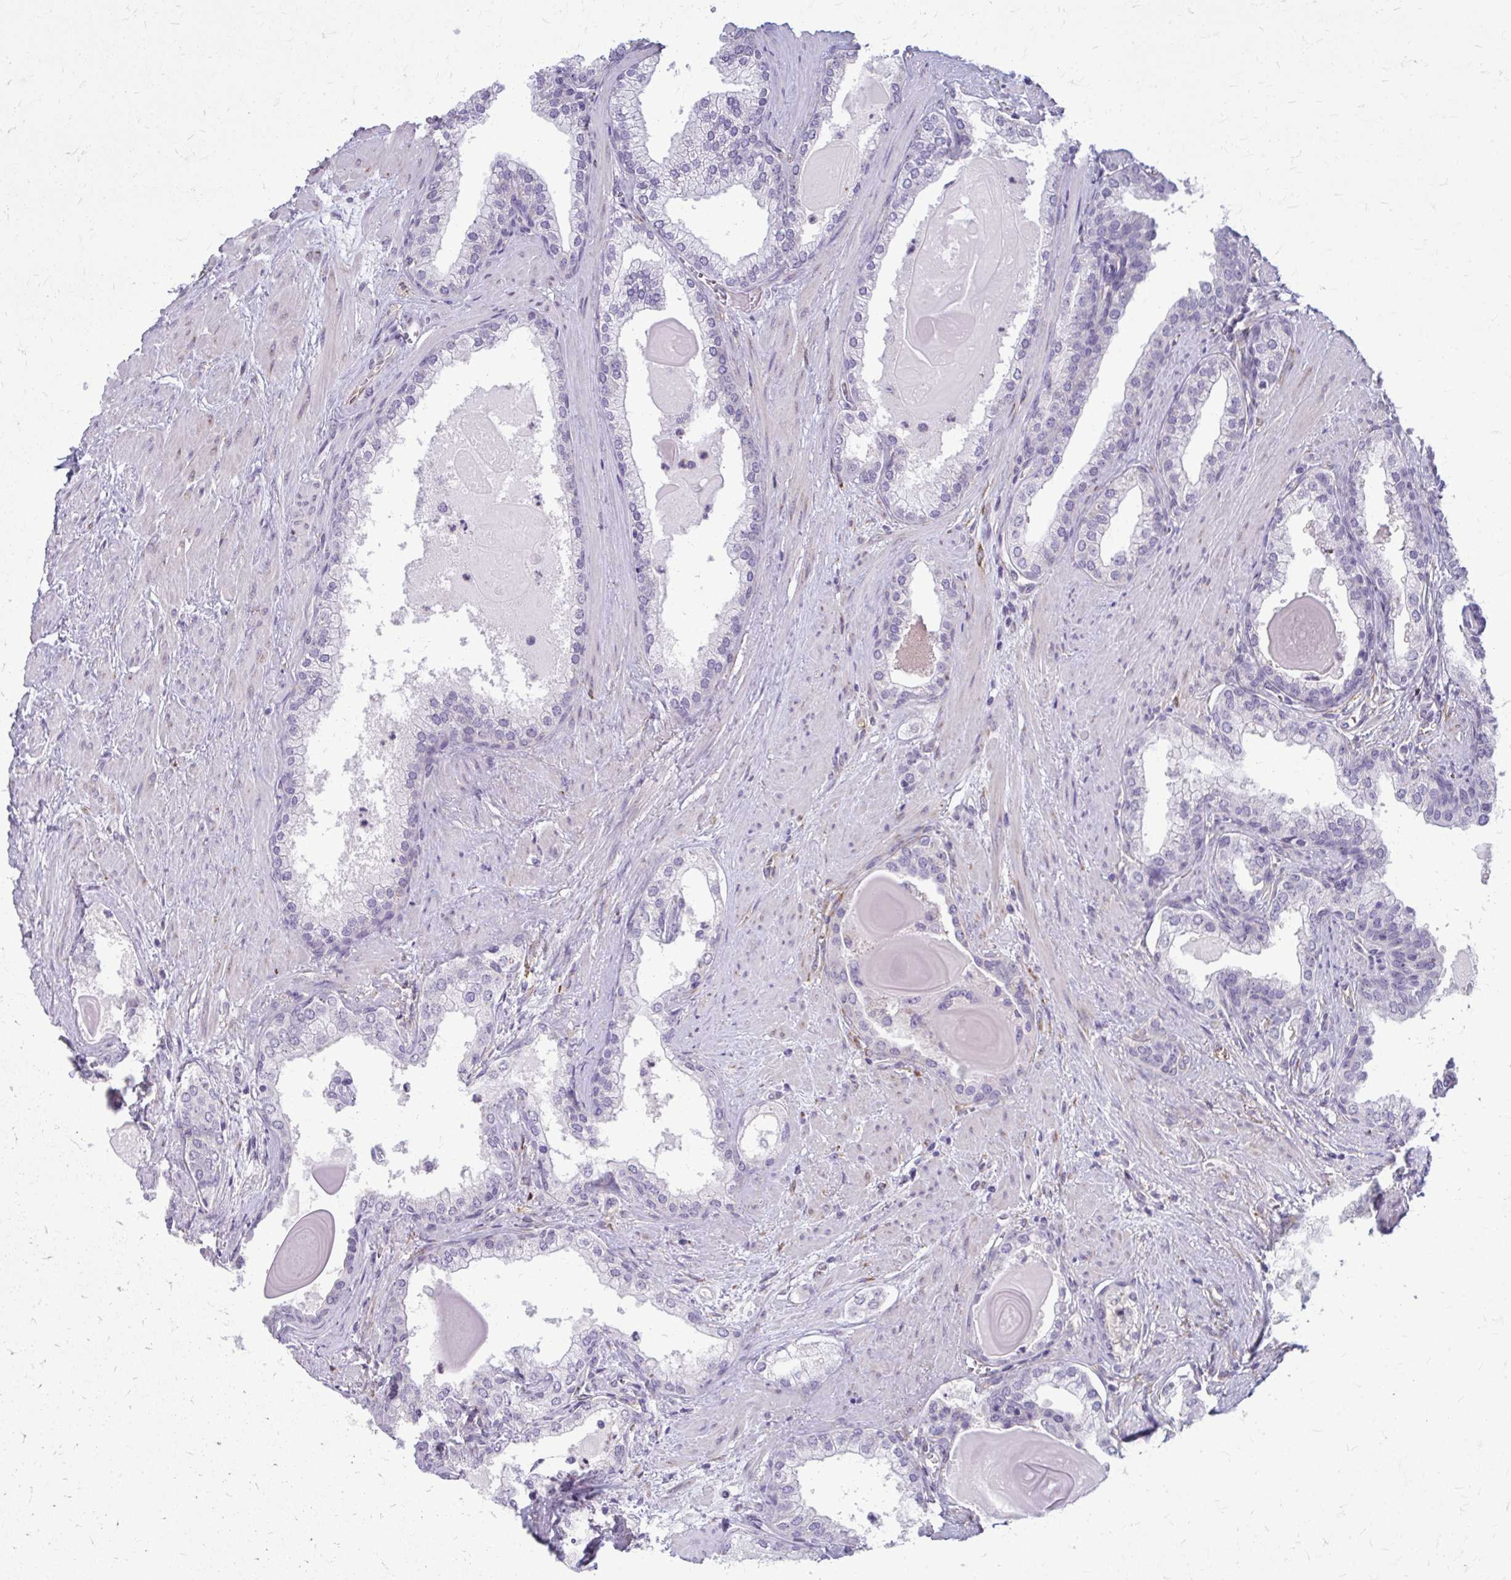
{"staining": {"intensity": "negative", "quantity": "none", "location": "none"}, "tissue": "prostate cancer", "cell_type": "Tumor cells", "image_type": "cancer", "snomed": [{"axis": "morphology", "description": "Adenocarcinoma, Low grade"}, {"axis": "topography", "description": "Prostate"}], "caption": "A high-resolution photomicrograph shows IHC staining of prostate adenocarcinoma (low-grade), which exhibits no significant staining in tumor cells.", "gene": "DEPP1", "patient": {"sex": "male", "age": 64}}